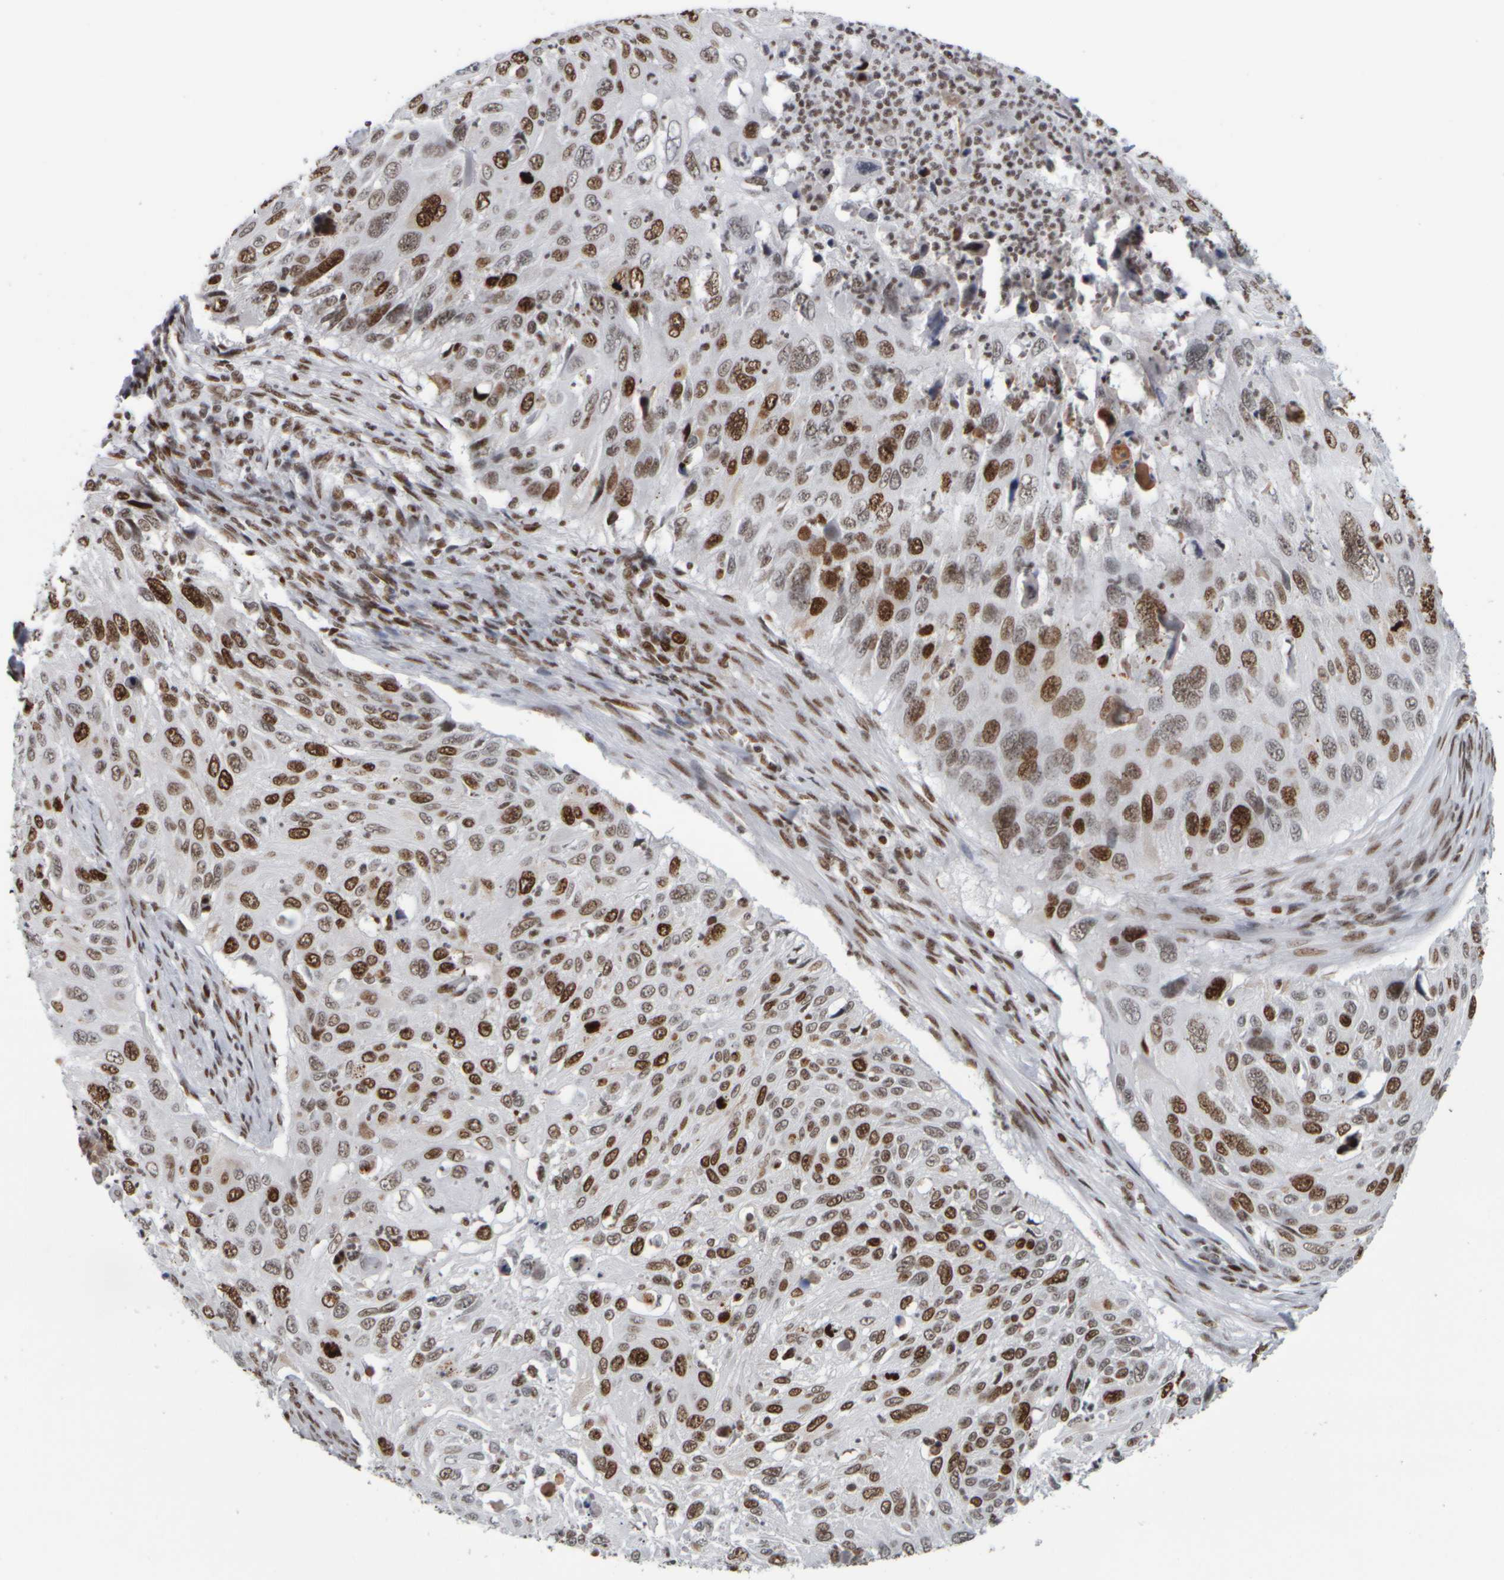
{"staining": {"intensity": "moderate", "quantity": ">75%", "location": "nuclear"}, "tissue": "cervical cancer", "cell_type": "Tumor cells", "image_type": "cancer", "snomed": [{"axis": "morphology", "description": "Squamous cell carcinoma, NOS"}, {"axis": "topography", "description": "Cervix"}], "caption": "This histopathology image exhibits cervical cancer stained with IHC to label a protein in brown. The nuclear of tumor cells show moderate positivity for the protein. Nuclei are counter-stained blue.", "gene": "TOP2B", "patient": {"sex": "female", "age": 70}}